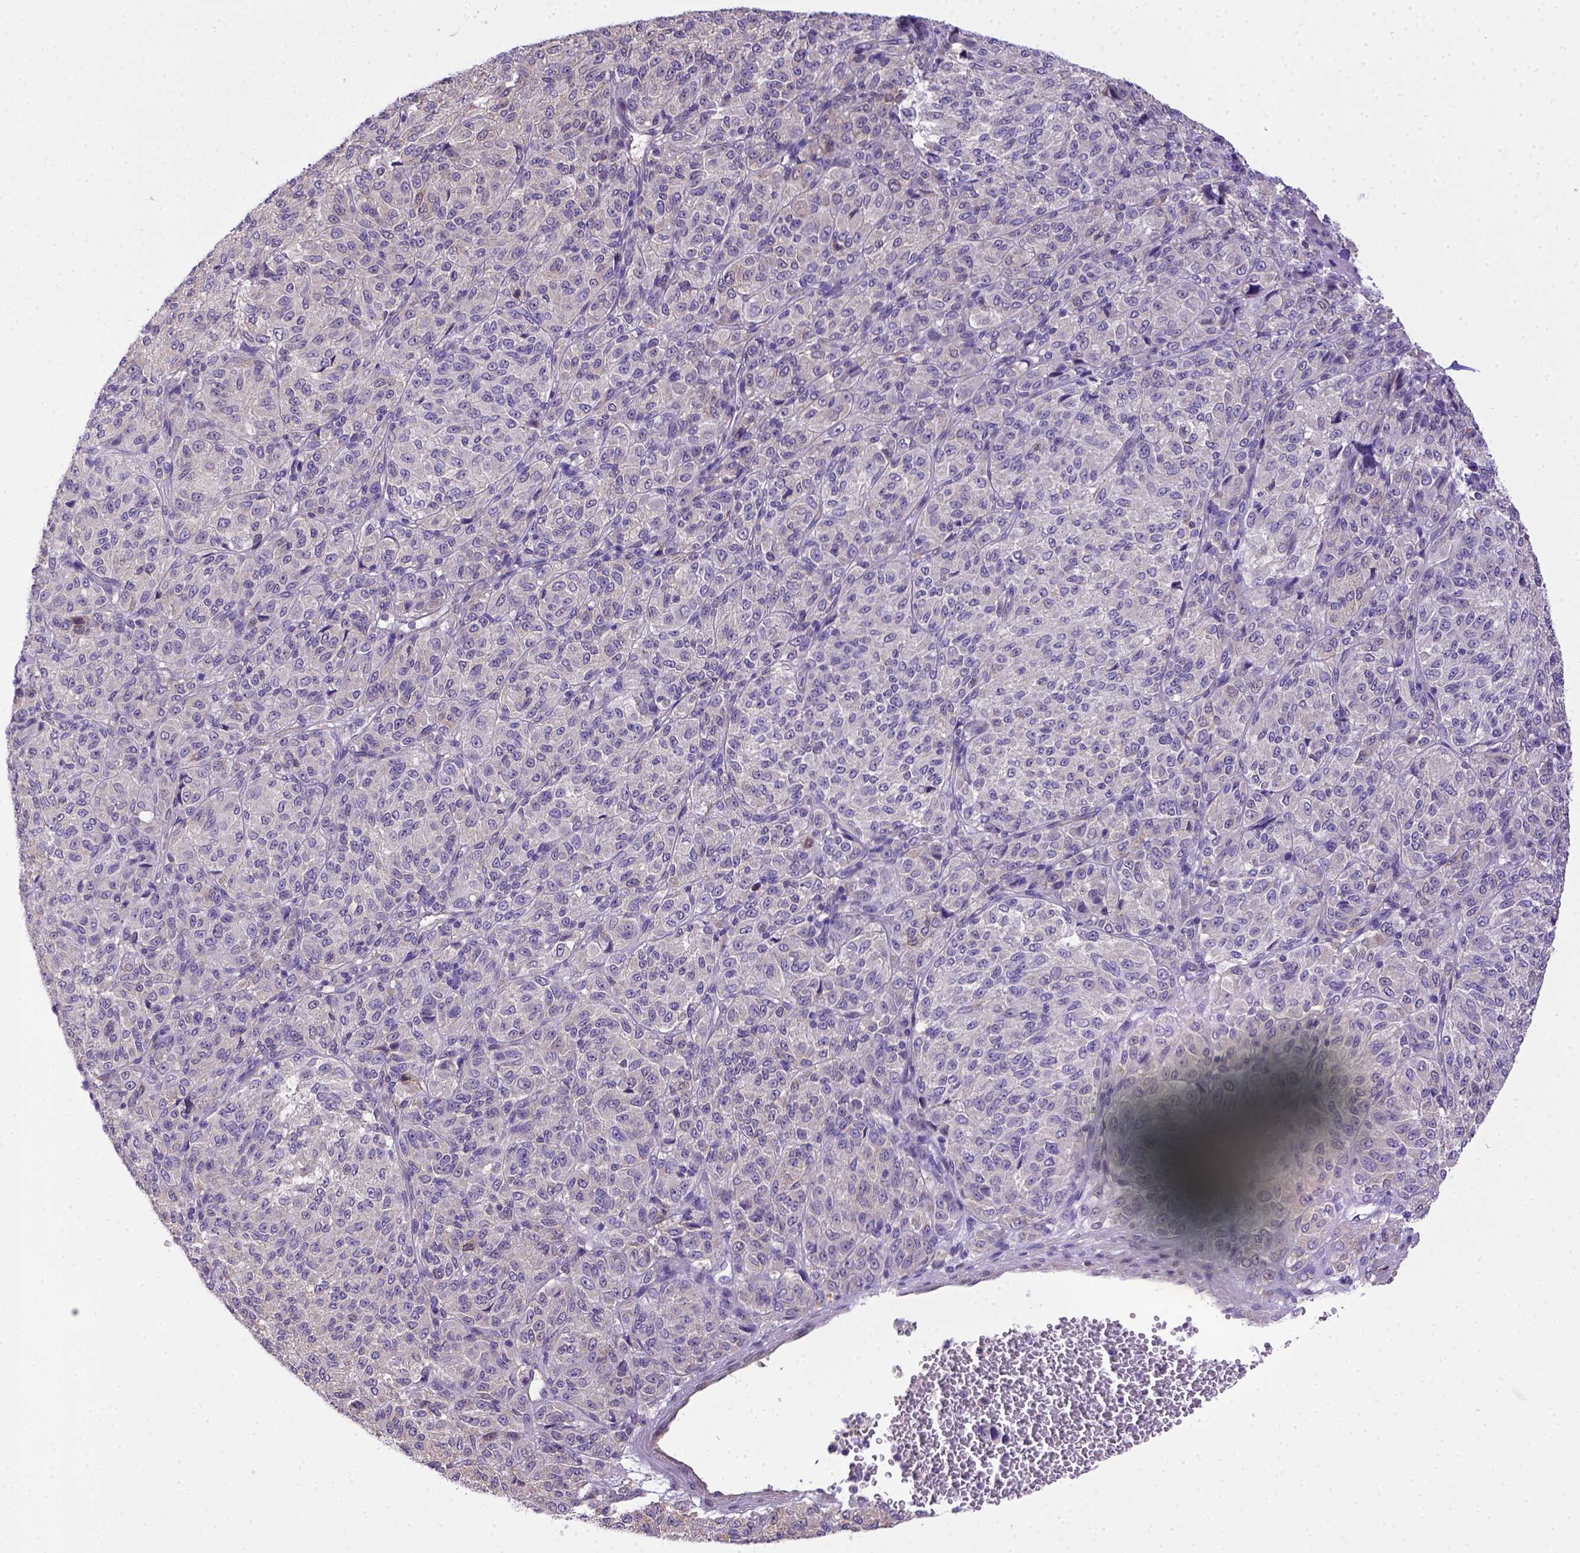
{"staining": {"intensity": "negative", "quantity": "none", "location": "none"}, "tissue": "melanoma", "cell_type": "Tumor cells", "image_type": "cancer", "snomed": [{"axis": "morphology", "description": "Malignant melanoma, Metastatic site"}, {"axis": "topography", "description": "Brain"}], "caption": "Tumor cells are negative for brown protein staining in melanoma.", "gene": "BTN1A1", "patient": {"sex": "female", "age": 56}}